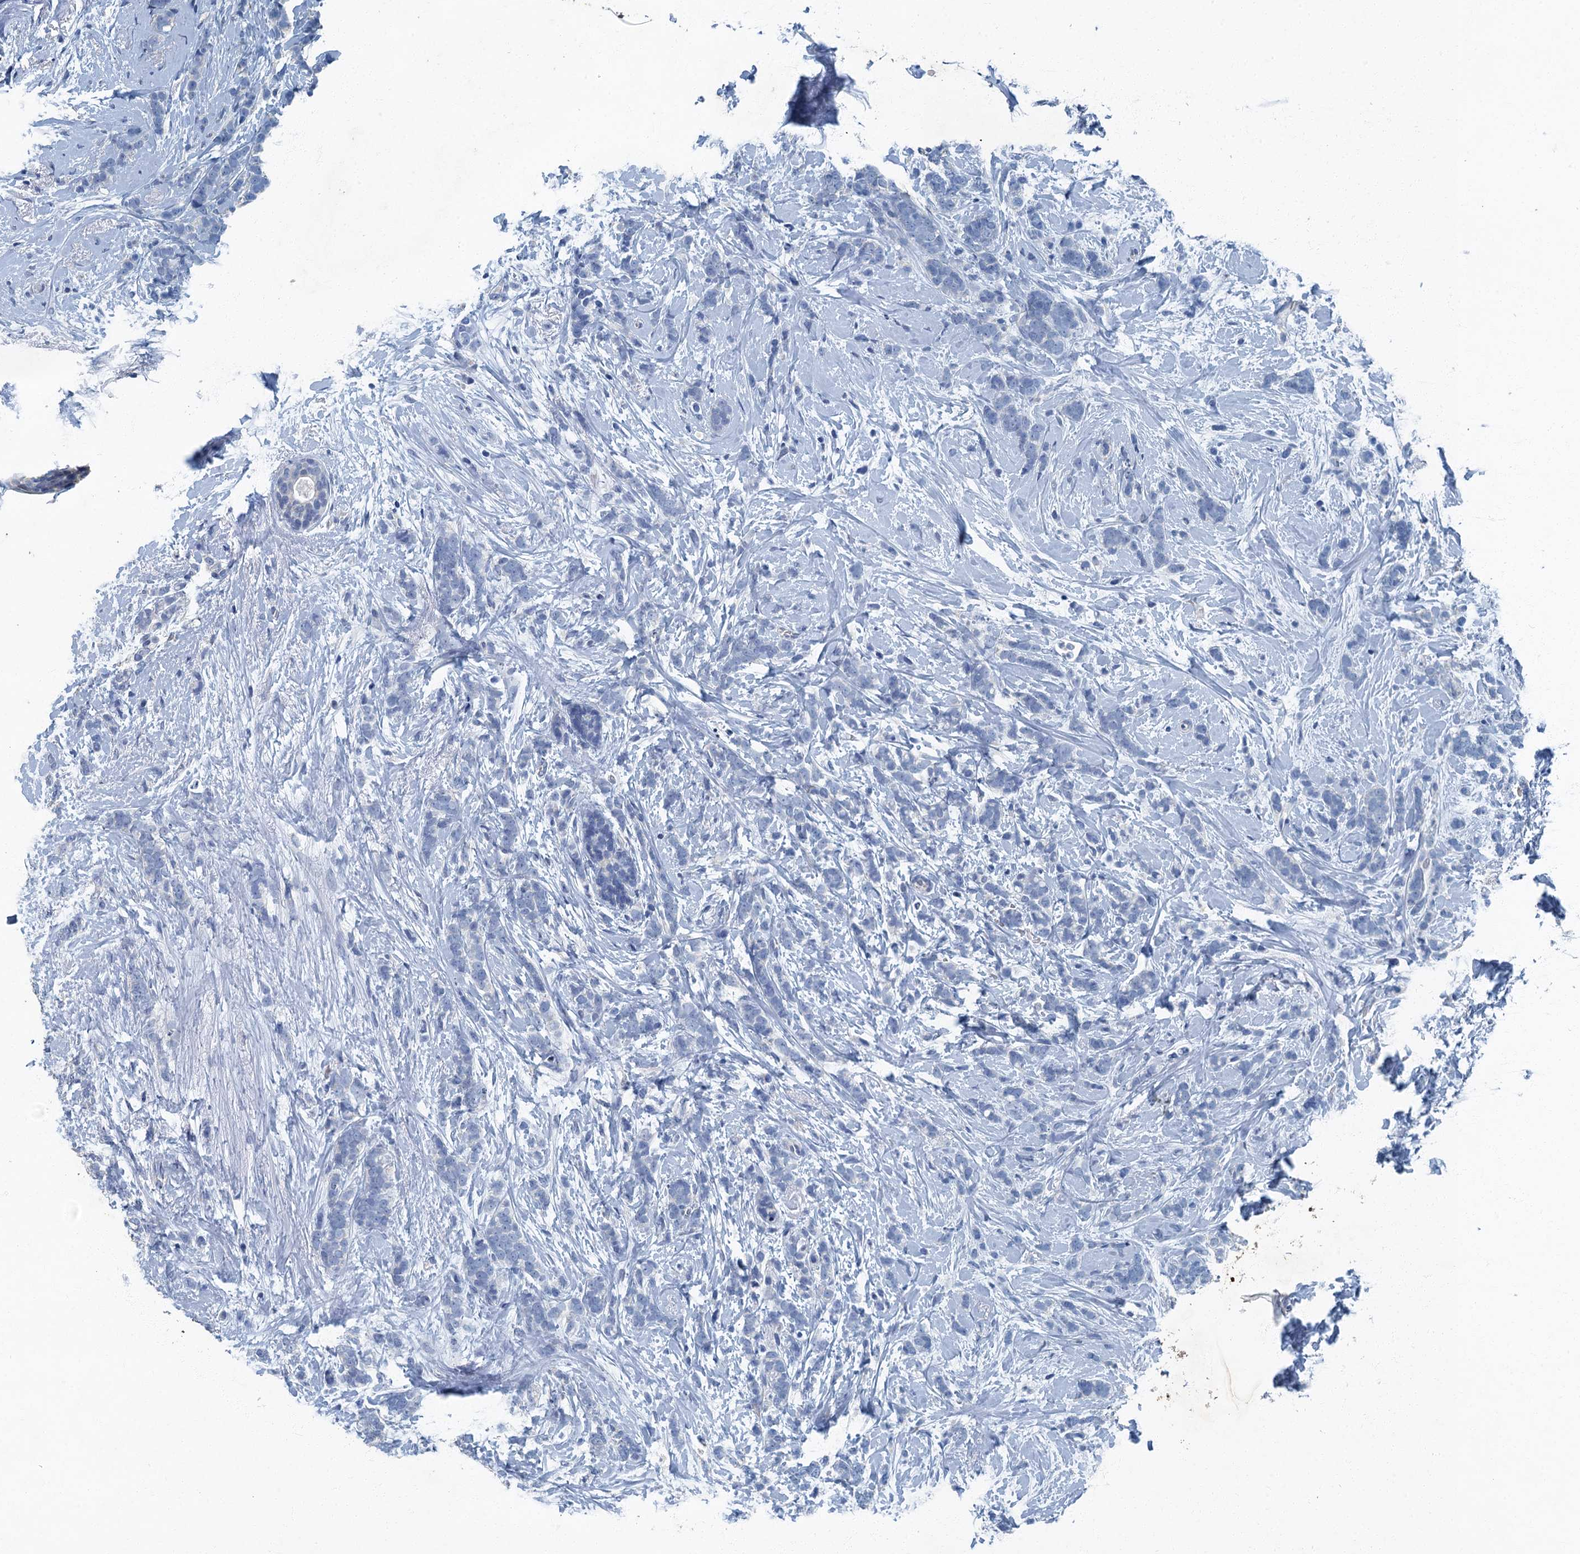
{"staining": {"intensity": "negative", "quantity": "none", "location": "none"}, "tissue": "breast cancer", "cell_type": "Tumor cells", "image_type": "cancer", "snomed": [{"axis": "morphology", "description": "Lobular carcinoma"}, {"axis": "topography", "description": "Breast"}], "caption": "IHC image of breast cancer (lobular carcinoma) stained for a protein (brown), which demonstrates no positivity in tumor cells.", "gene": "GADL1", "patient": {"sex": "female", "age": 58}}